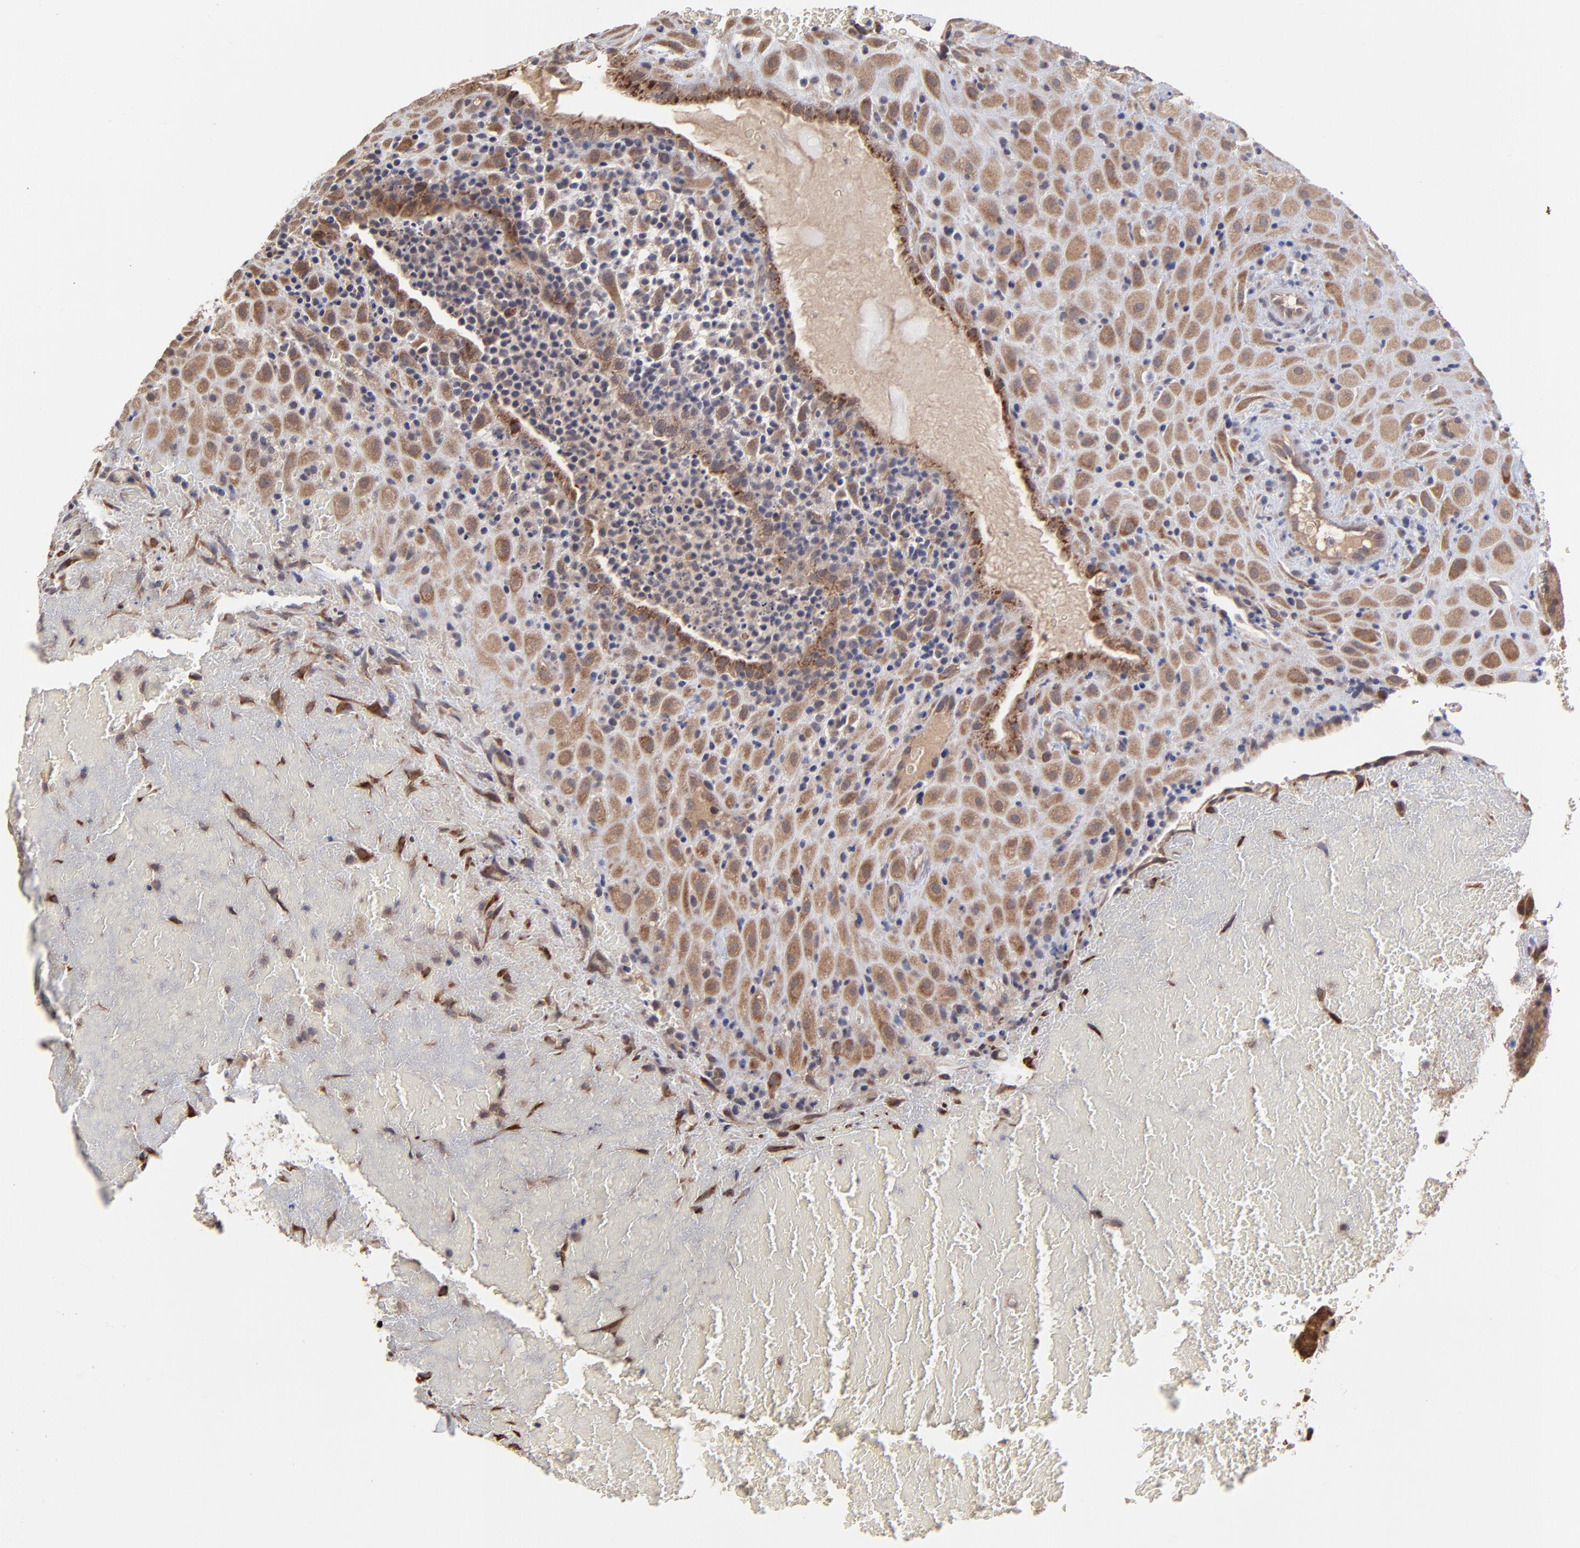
{"staining": {"intensity": "strong", "quantity": ">75%", "location": "cytoplasmic/membranous"}, "tissue": "placenta", "cell_type": "Decidual cells", "image_type": "normal", "snomed": [{"axis": "morphology", "description": "Normal tissue, NOS"}, {"axis": "topography", "description": "Placenta"}], "caption": "Protein staining by immunohistochemistry (IHC) exhibits strong cytoplasmic/membranous staining in about >75% of decidual cells in unremarkable placenta.", "gene": "CHL1", "patient": {"sex": "female", "age": 19}}